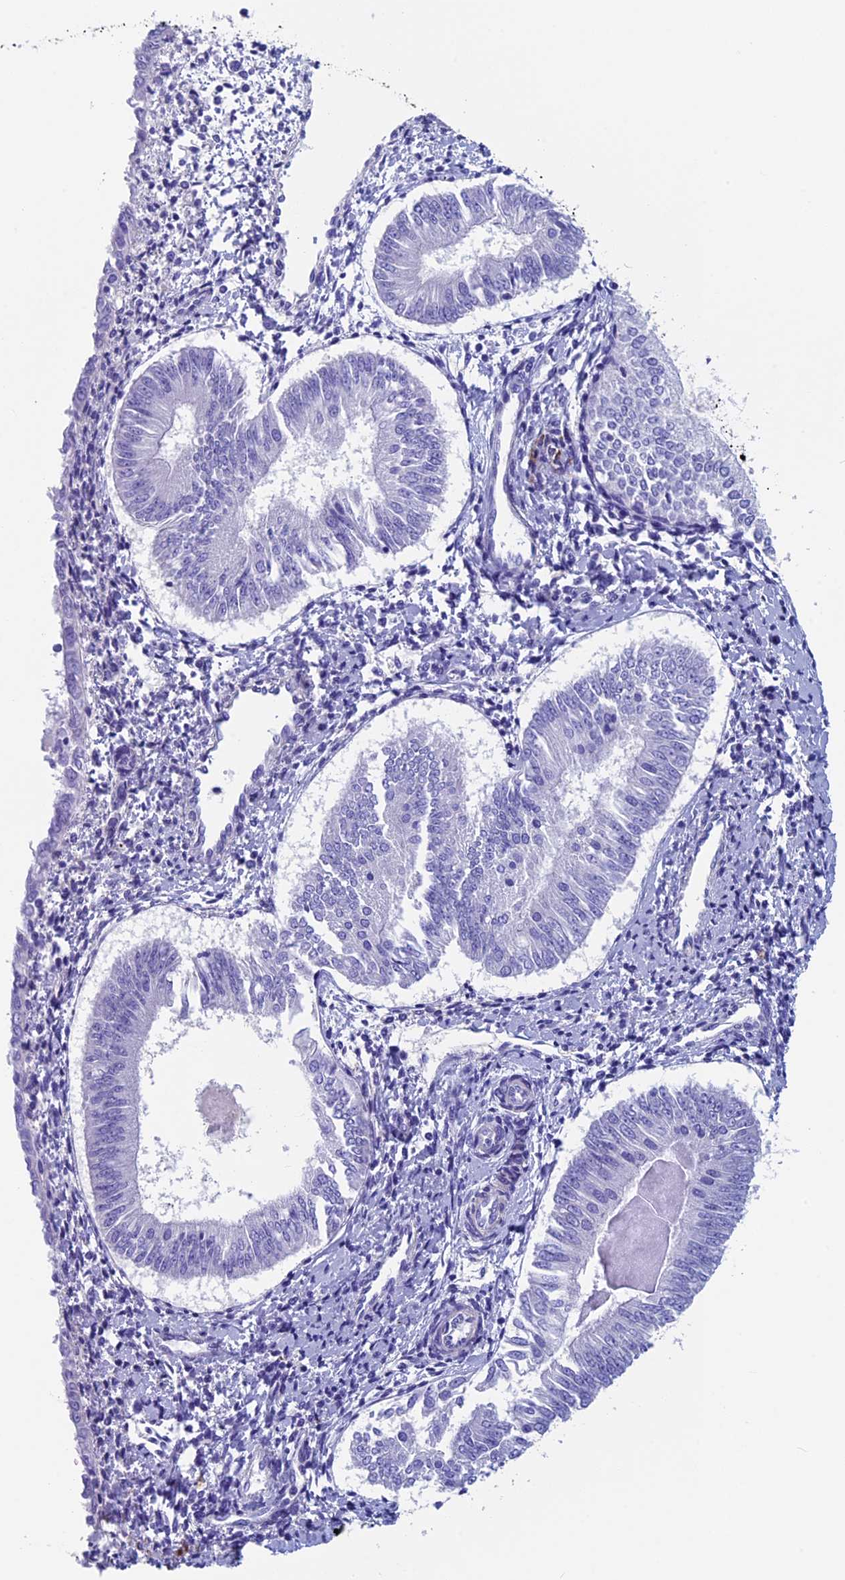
{"staining": {"intensity": "negative", "quantity": "none", "location": "none"}, "tissue": "endometrial cancer", "cell_type": "Tumor cells", "image_type": "cancer", "snomed": [{"axis": "morphology", "description": "Adenocarcinoma, NOS"}, {"axis": "topography", "description": "Endometrium"}], "caption": "Human endometrial adenocarcinoma stained for a protein using immunohistochemistry reveals no positivity in tumor cells.", "gene": "ADH7", "patient": {"sex": "female", "age": 58}}